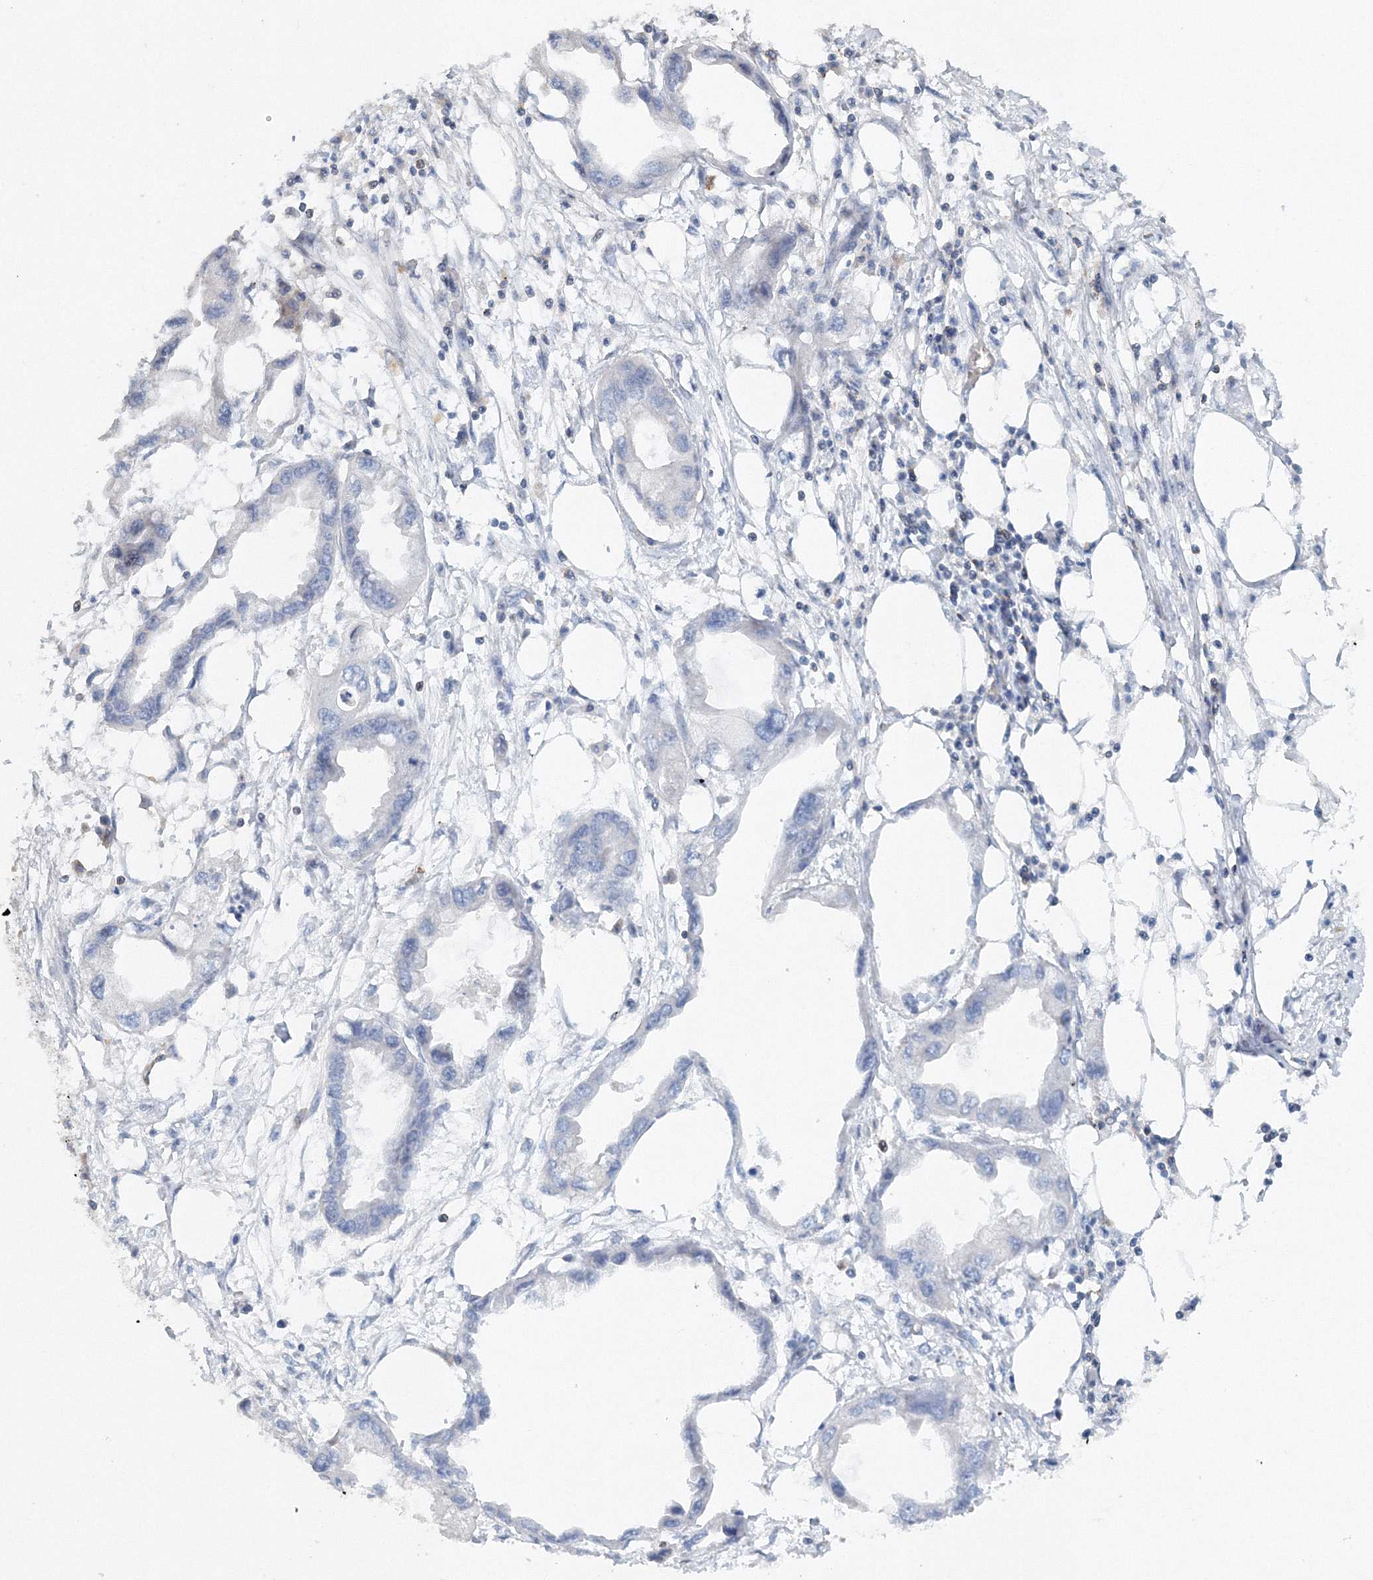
{"staining": {"intensity": "negative", "quantity": "none", "location": "none"}, "tissue": "endometrial cancer", "cell_type": "Tumor cells", "image_type": "cancer", "snomed": [{"axis": "morphology", "description": "Adenocarcinoma, NOS"}, {"axis": "morphology", "description": "Adenocarcinoma, metastatic, NOS"}, {"axis": "topography", "description": "Adipose tissue"}, {"axis": "topography", "description": "Endometrium"}], "caption": "A histopathology image of adenocarcinoma (endometrial) stained for a protein shows no brown staining in tumor cells.", "gene": "SH3BP5", "patient": {"sex": "female", "age": 67}}